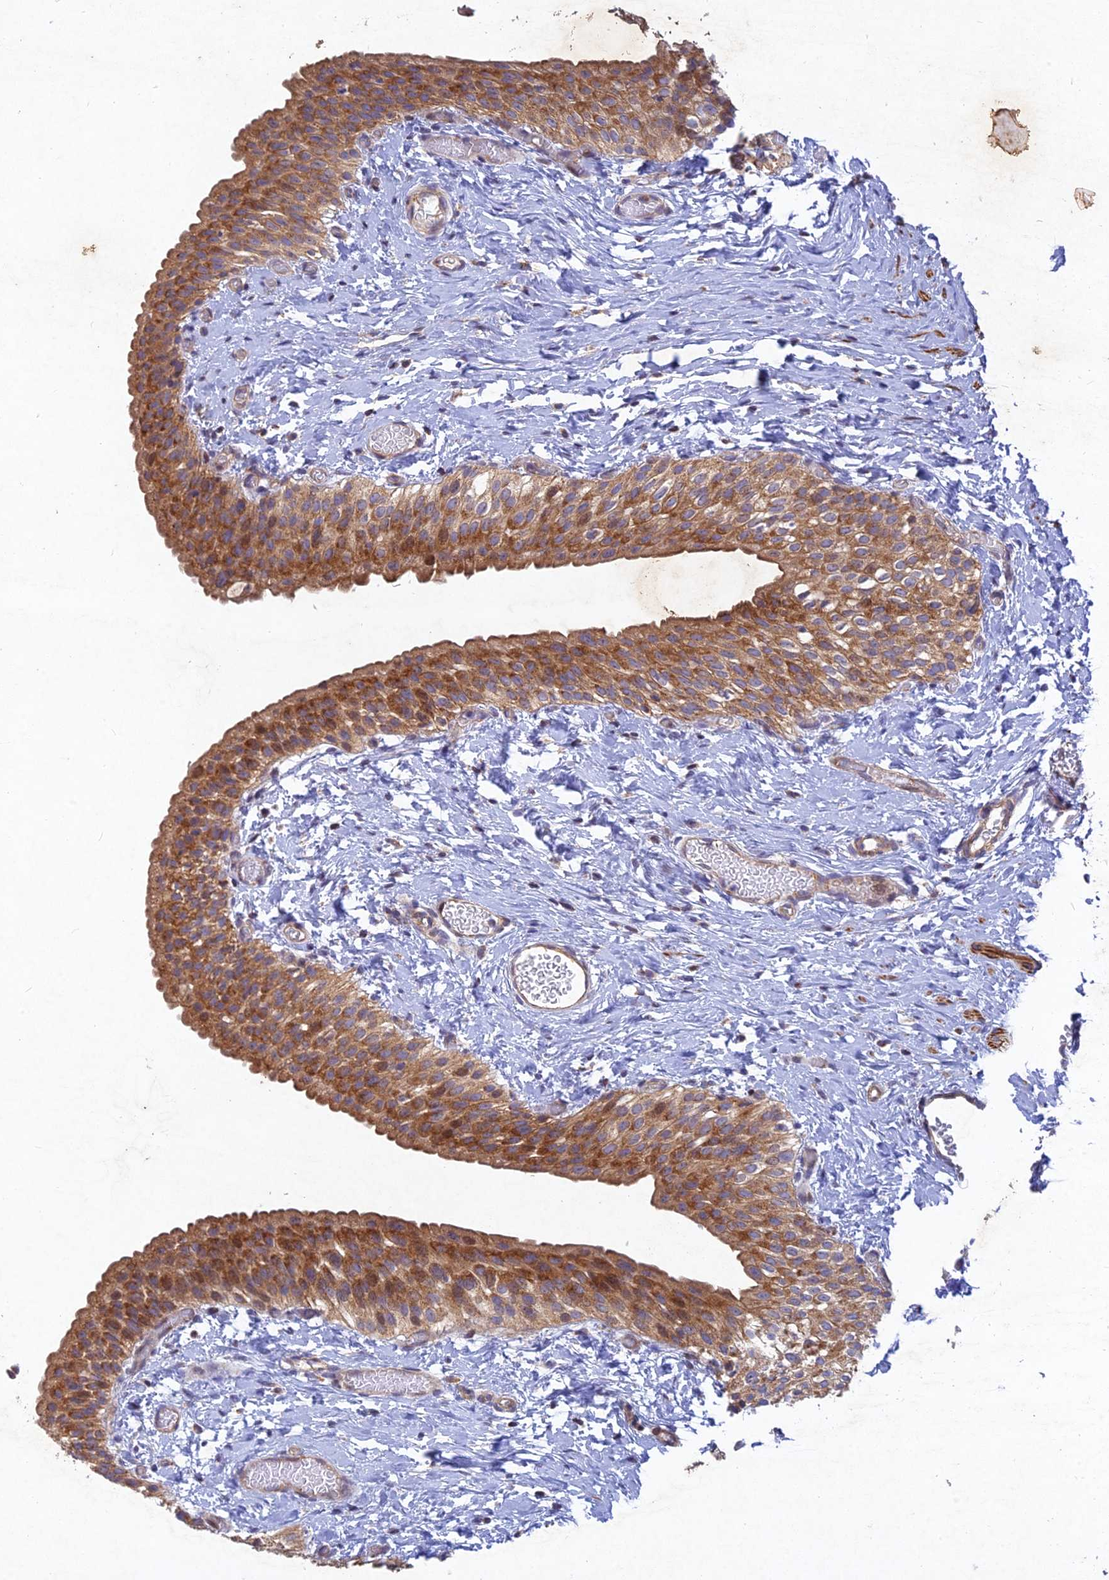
{"staining": {"intensity": "moderate", "quantity": ">75%", "location": "cytoplasmic/membranous"}, "tissue": "urinary bladder", "cell_type": "Urothelial cells", "image_type": "normal", "snomed": [{"axis": "morphology", "description": "Normal tissue, NOS"}, {"axis": "topography", "description": "Urinary bladder"}], "caption": "This photomicrograph exhibits immunohistochemistry (IHC) staining of normal urinary bladder, with medium moderate cytoplasmic/membranous positivity in approximately >75% of urothelial cells.", "gene": "RELCH", "patient": {"sex": "male", "age": 1}}